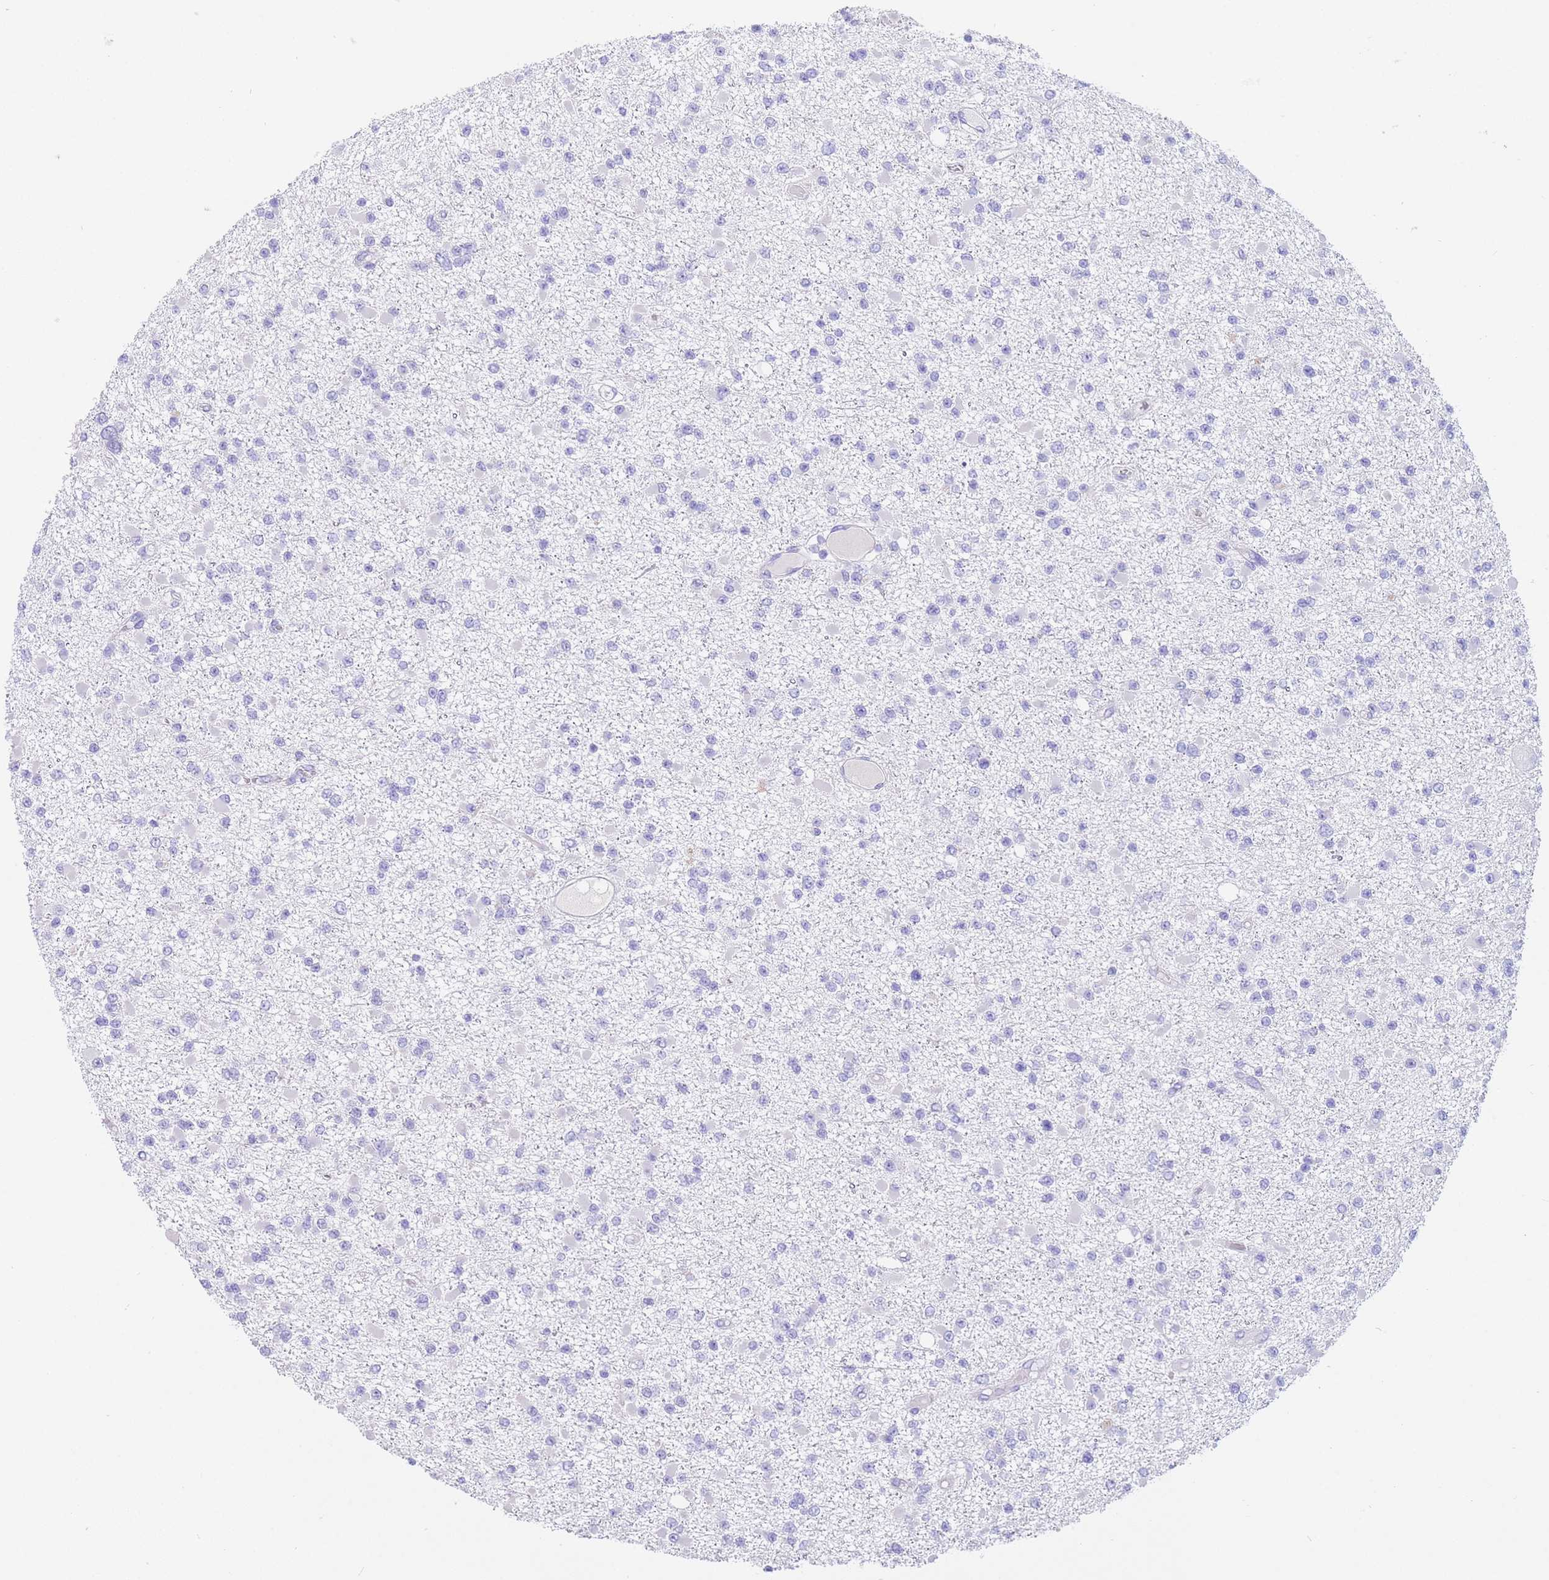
{"staining": {"intensity": "negative", "quantity": "none", "location": "none"}, "tissue": "glioma", "cell_type": "Tumor cells", "image_type": "cancer", "snomed": [{"axis": "morphology", "description": "Glioma, malignant, Low grade"}, {"axis": "topography", "description": "Brain"}], "caption": "High magnification brightfield microscopy of malignant low-grade glioma stained with DAB (3,3'-diaminobenzidine) (brown) and counterstained with hematoxylin (blue): tumor cells show no significant positivity.", "gene": "CPB1", "patient": {"sex": "female", "age": 22}}